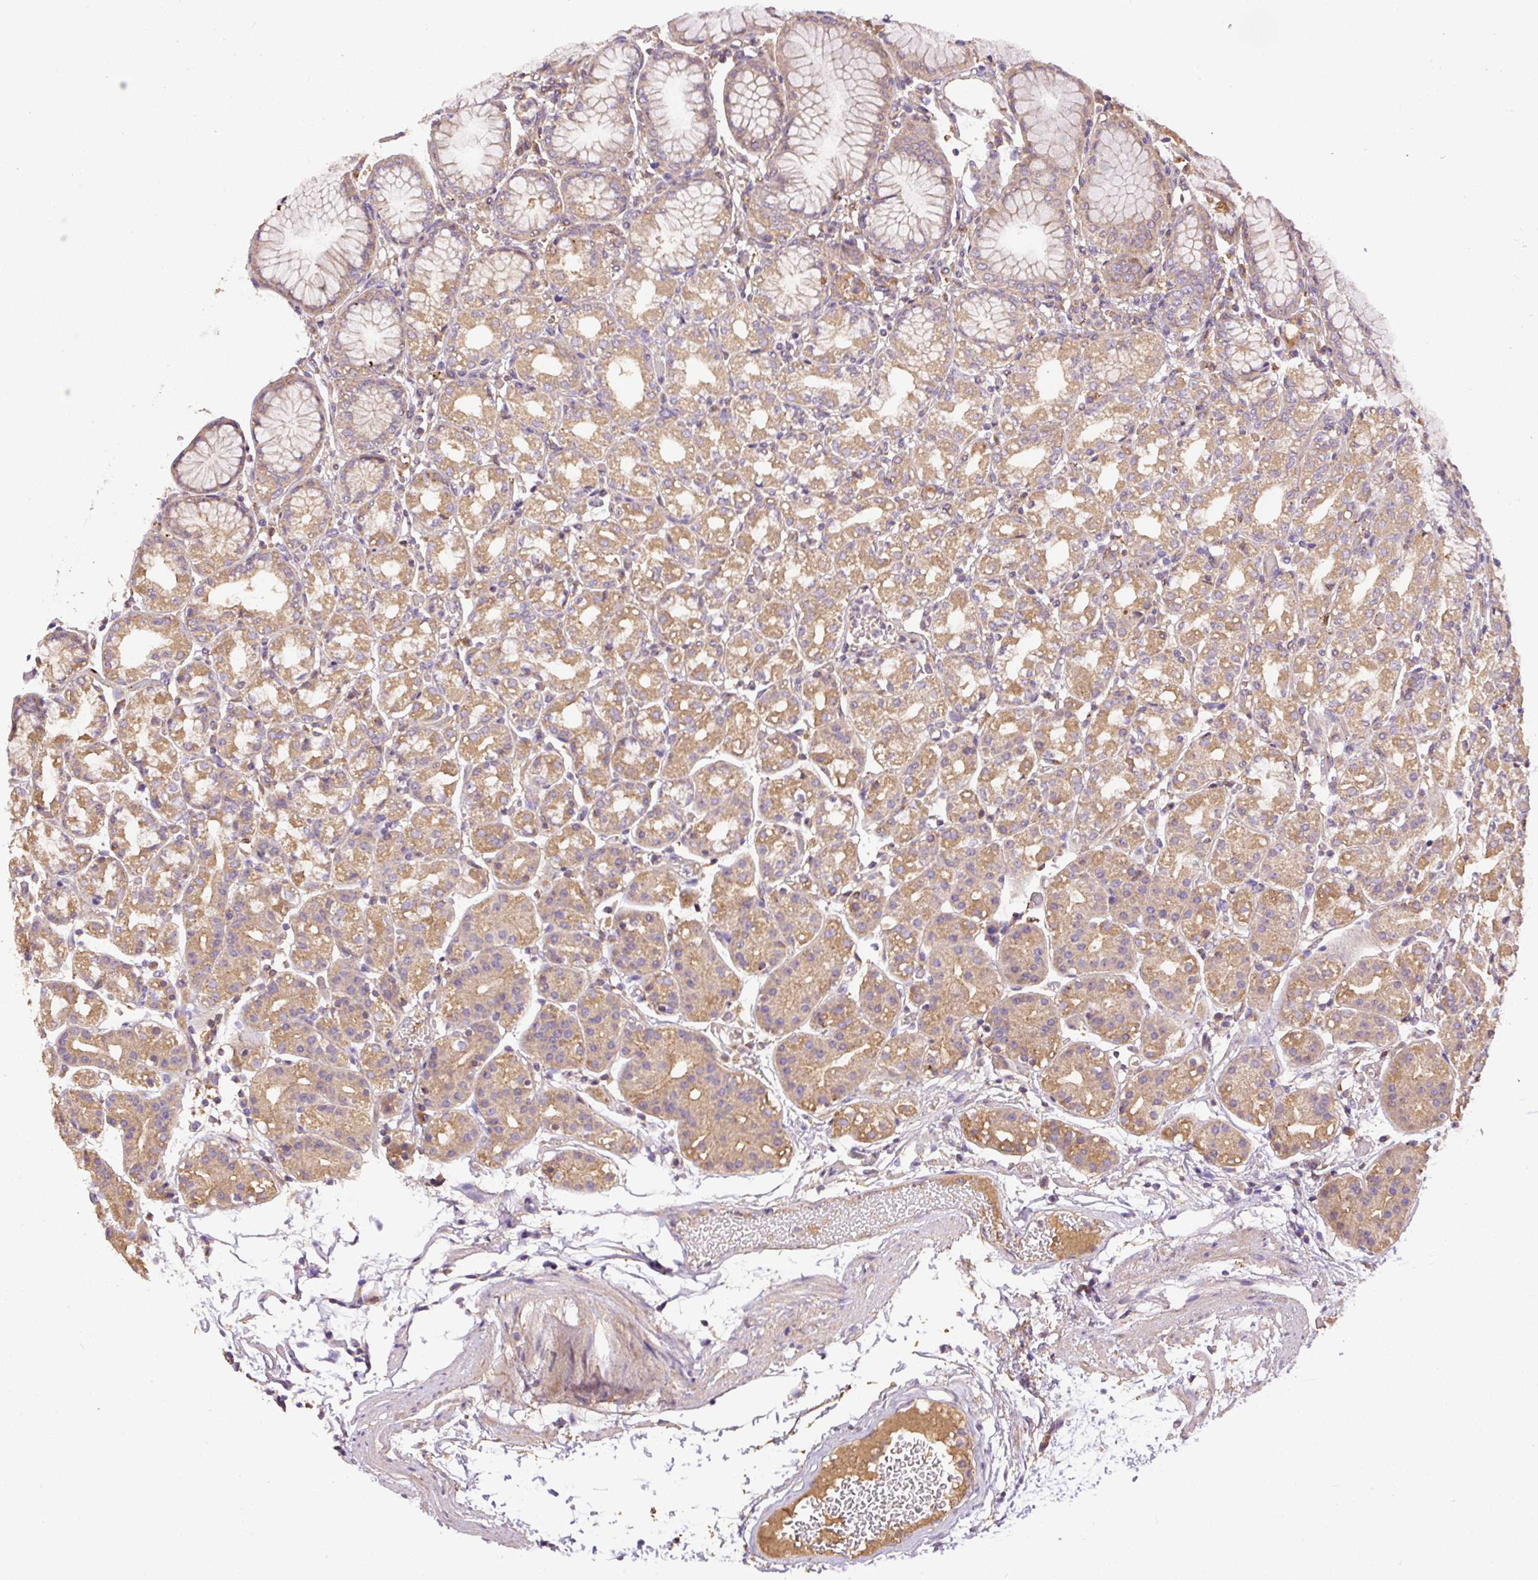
{"staining": {"intensity": "moderate", "quantity": ">75%", "location": "cytoplasmic/membranous"}, "tissue": "stomach", "cell_type": "Glandular cells", "image_type": "normal", "snomed": [{"axis": "morphology", "description": "Normal tissue, NOS"}, {"axis": "topography", "description": "Stomach"}], "caption": "Moderate cytoplasmic/membranous staining for a protein is present in about >75% of glandular cells of normal stomach using immunohistochemistry.", "gene": "DAPK1", "patient": {"sex": "female", "age": 57}}